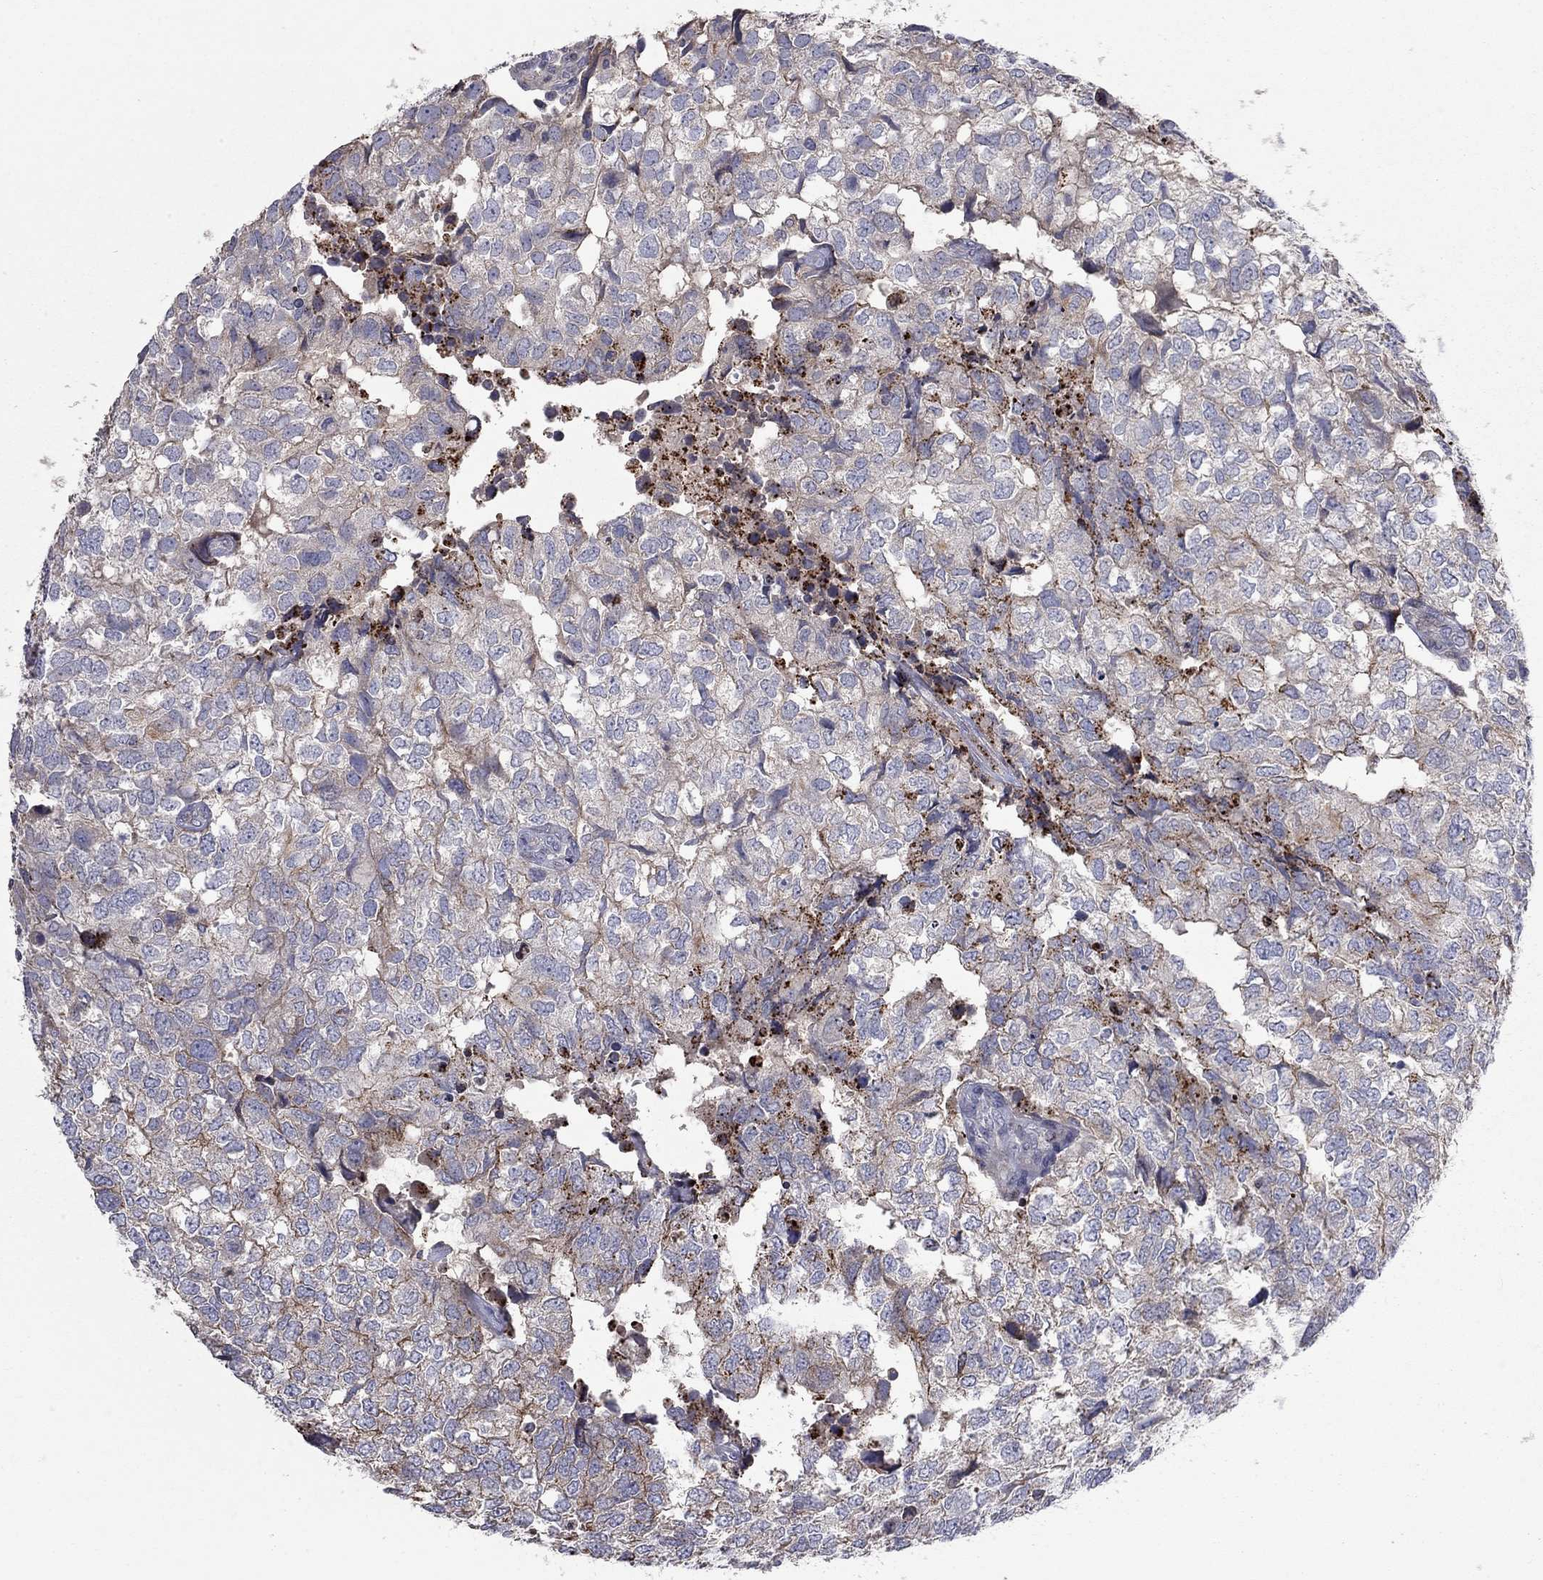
{"staining": {"intensity": "strong", "quantity": "25%-75%", "location": "cytoplasmic/membranous"}, "tissue": "breast cancer", "cell_type": "Tumor cells", "image_type": "cancer", "snomed": [{"axis": "morphology", "description": "Duct carcinoma"}, {"axis": "topography", "description": "Breast"}], "caption": "Human invasive ductal carcinoma (breast) stained with a protein marker displays strong staining in tumor cells.", "gene": "ERN2", "patient": {"sex": "female", "age": 30}}